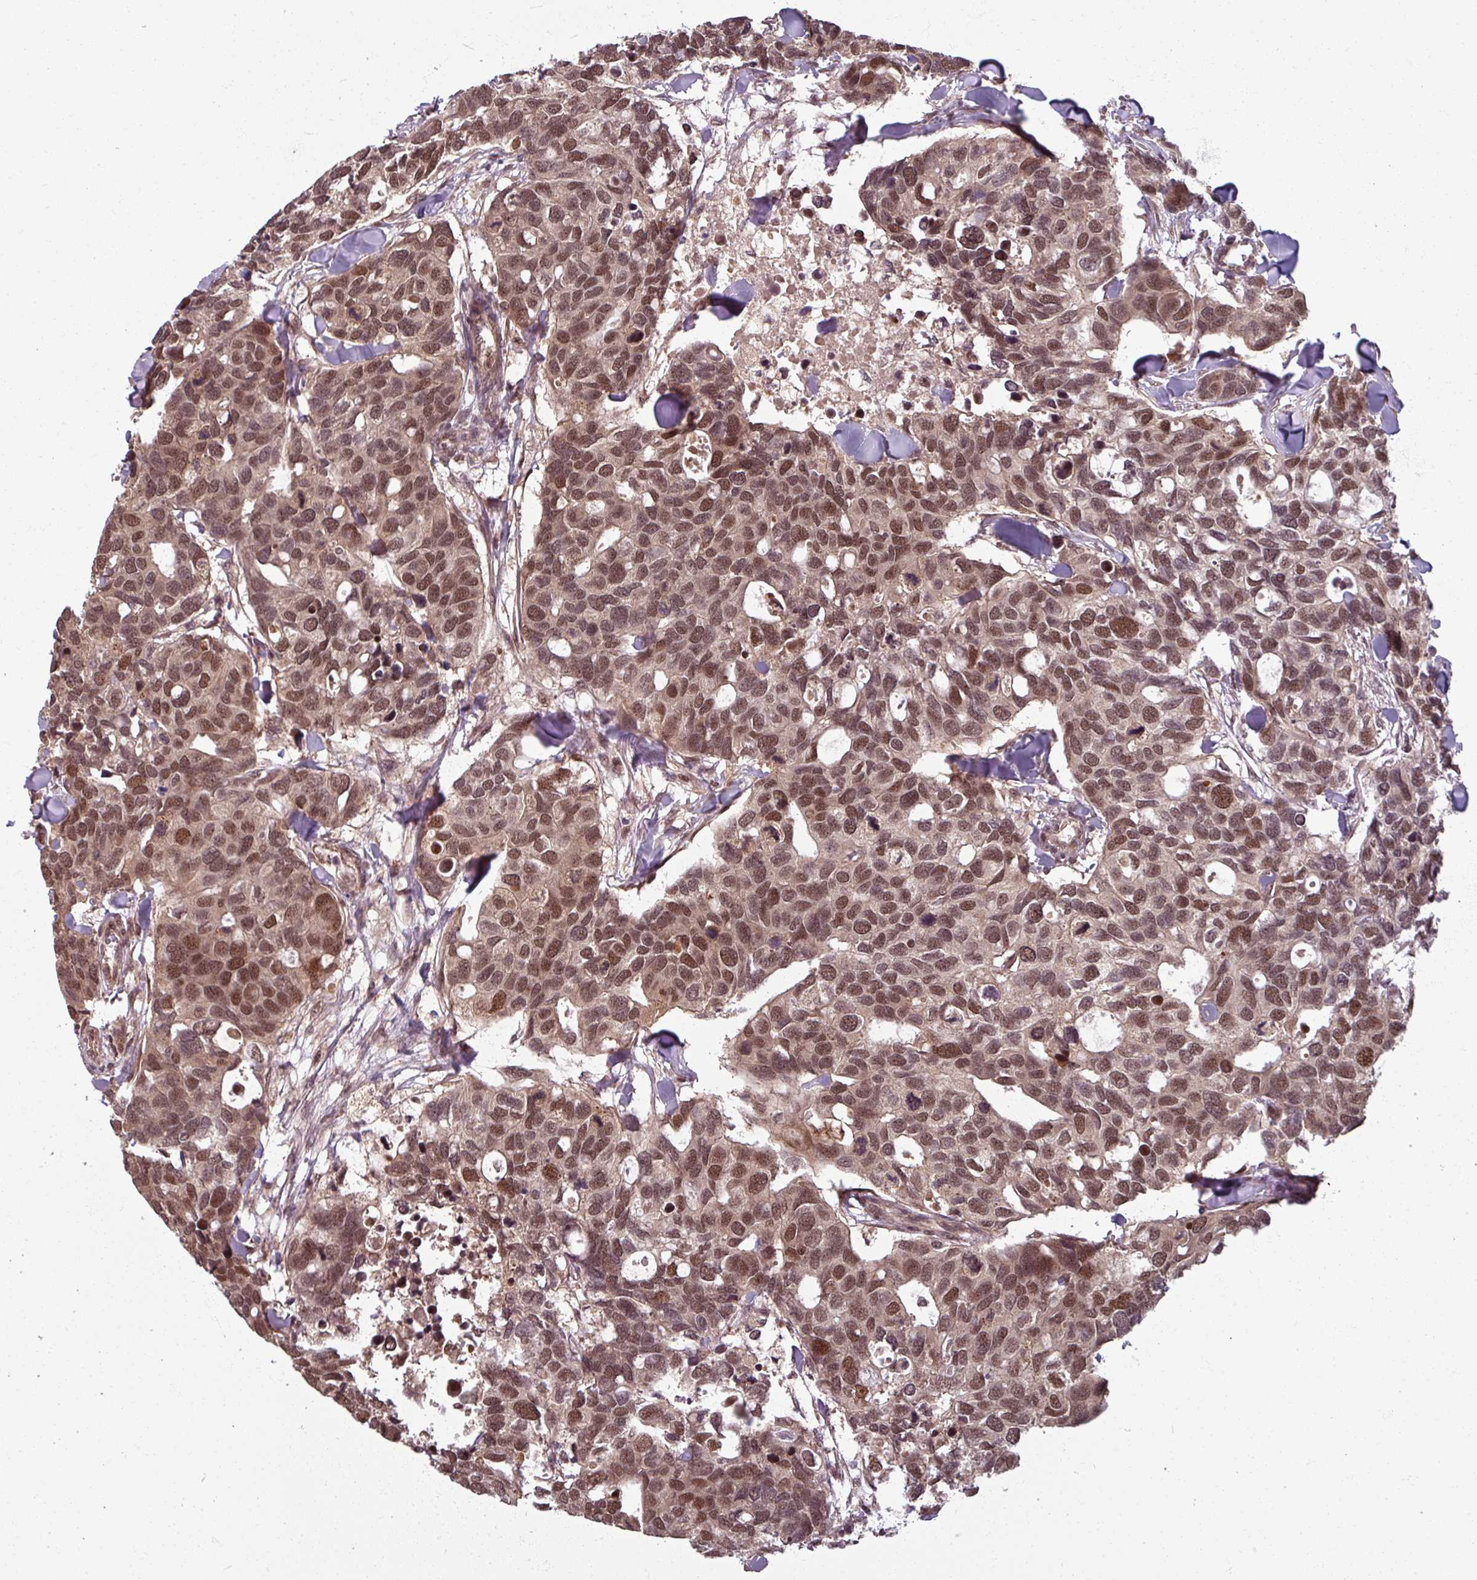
{"staining": {"intensity": "moderate", "quantity": ">75%", "location": "cytoplasmic/membranous,nuclear"}, "tissue": "breast cancer", "cell_type": "Tumor cells", "image_type": "cancer", "snomed": [{"axis": "morphology", "description": "Duct carcinoma"}, {"axis": "topography", "description": "Breast"}], "caption": "Tumor cells exhibit medium levels of moderate cytoplasmic/membranous and nuclear staining in approximately >75% of cells in human breast infiltrating ductal carcinoma. (brown staining indicates protein expression, while blue staining denotes nuclei).", "gene": "SWI5", "patient": {"sex": "female", "age": 83}}